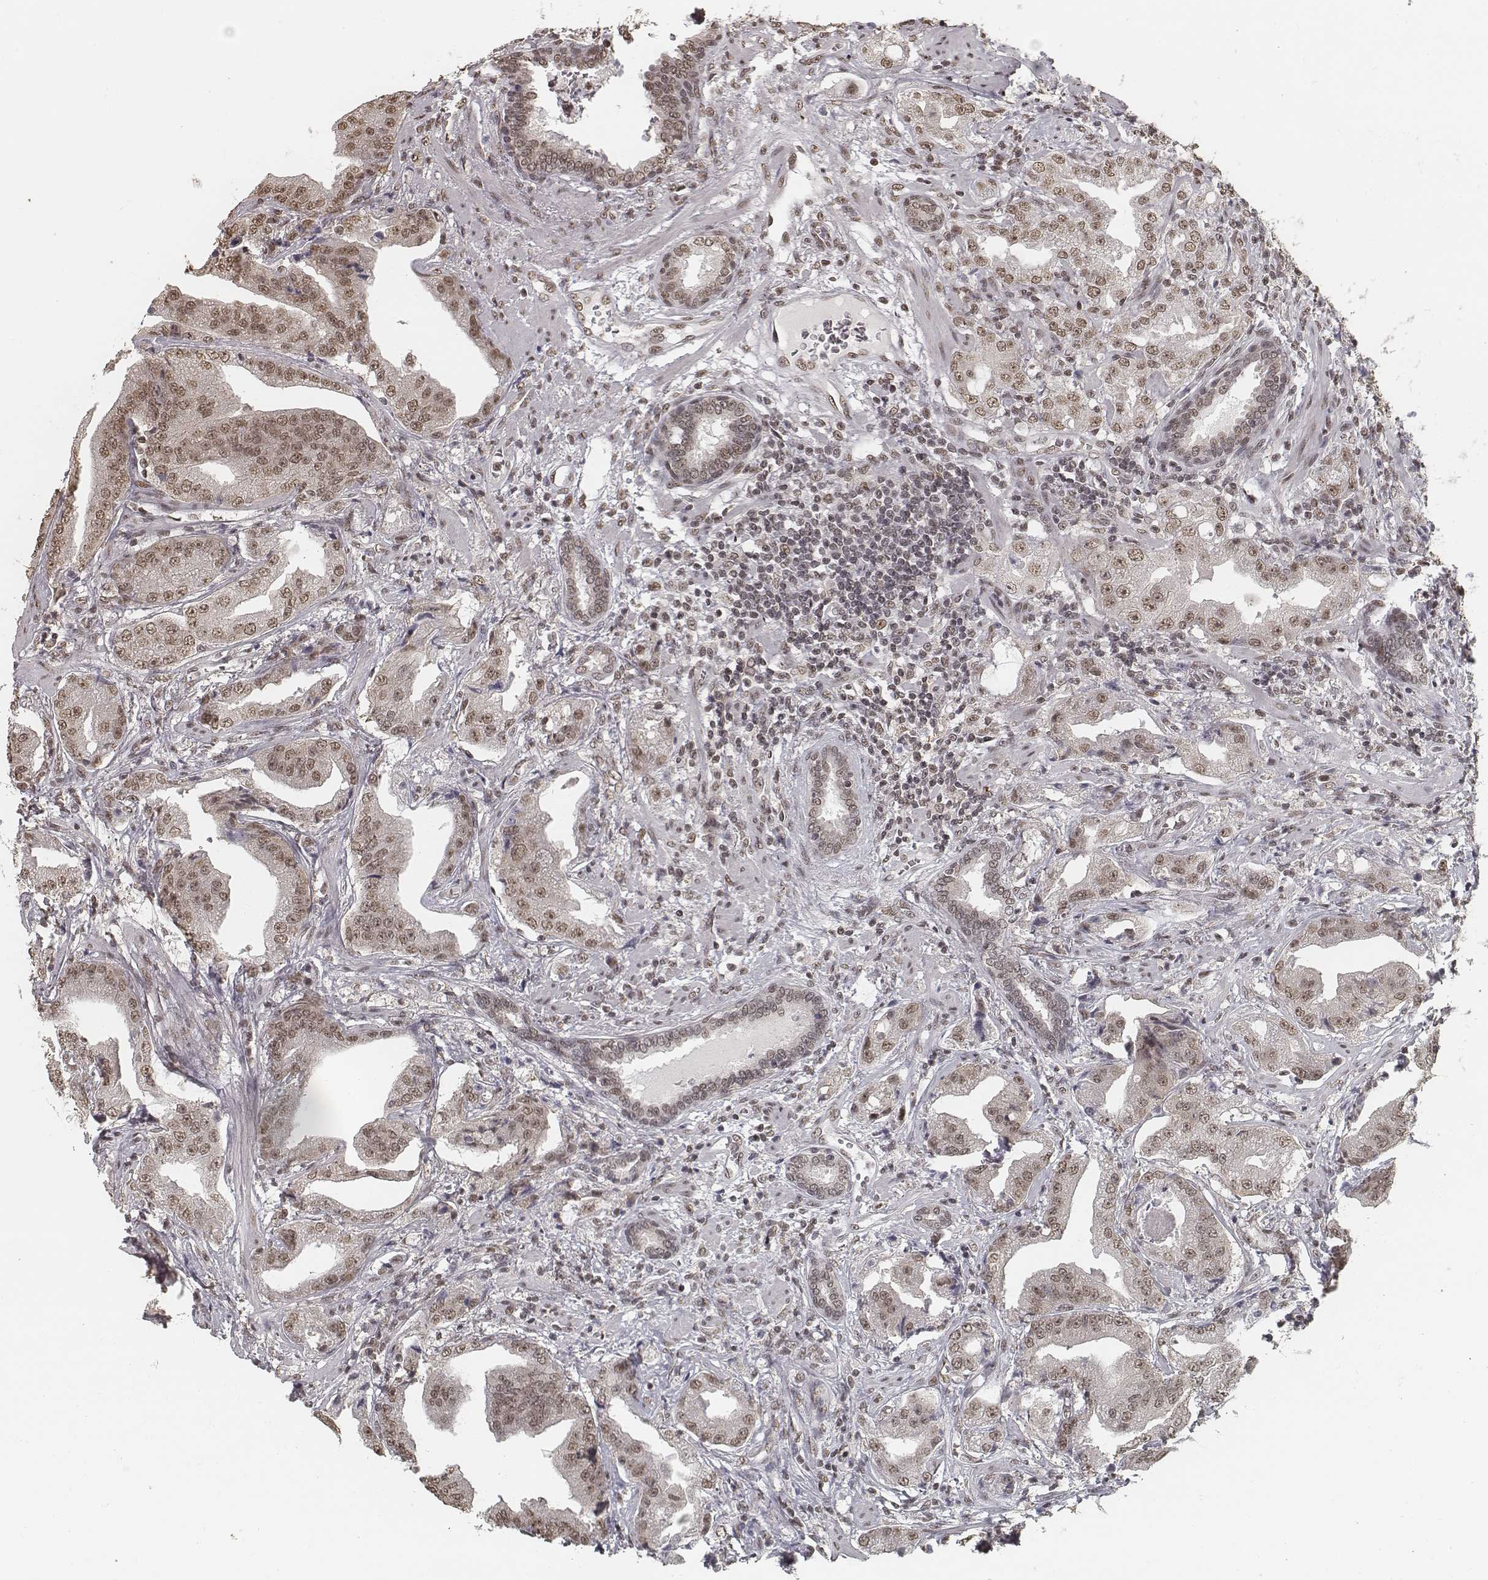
{"staining": {"intensity": "moderate", "quantity": ">75%", "location": "nuclear"}, "tissue": "prostate cancer", "cell_type": "Tumor cells", "image_type": "cancer", "snomed": [{"axis": "morphology", "description": "Adenocarcinoma, Low grade"}, {"axis": "topography", "description": "Prostate"}], "caption": "A micrograph of human adenocarcinoma (low-grade) (prostate) stained for a protein demonstrates moderate nuclear brown staining in tumor cells.", "gene": "HMGA2", "patient": {"sex": "male", "age": 62}}